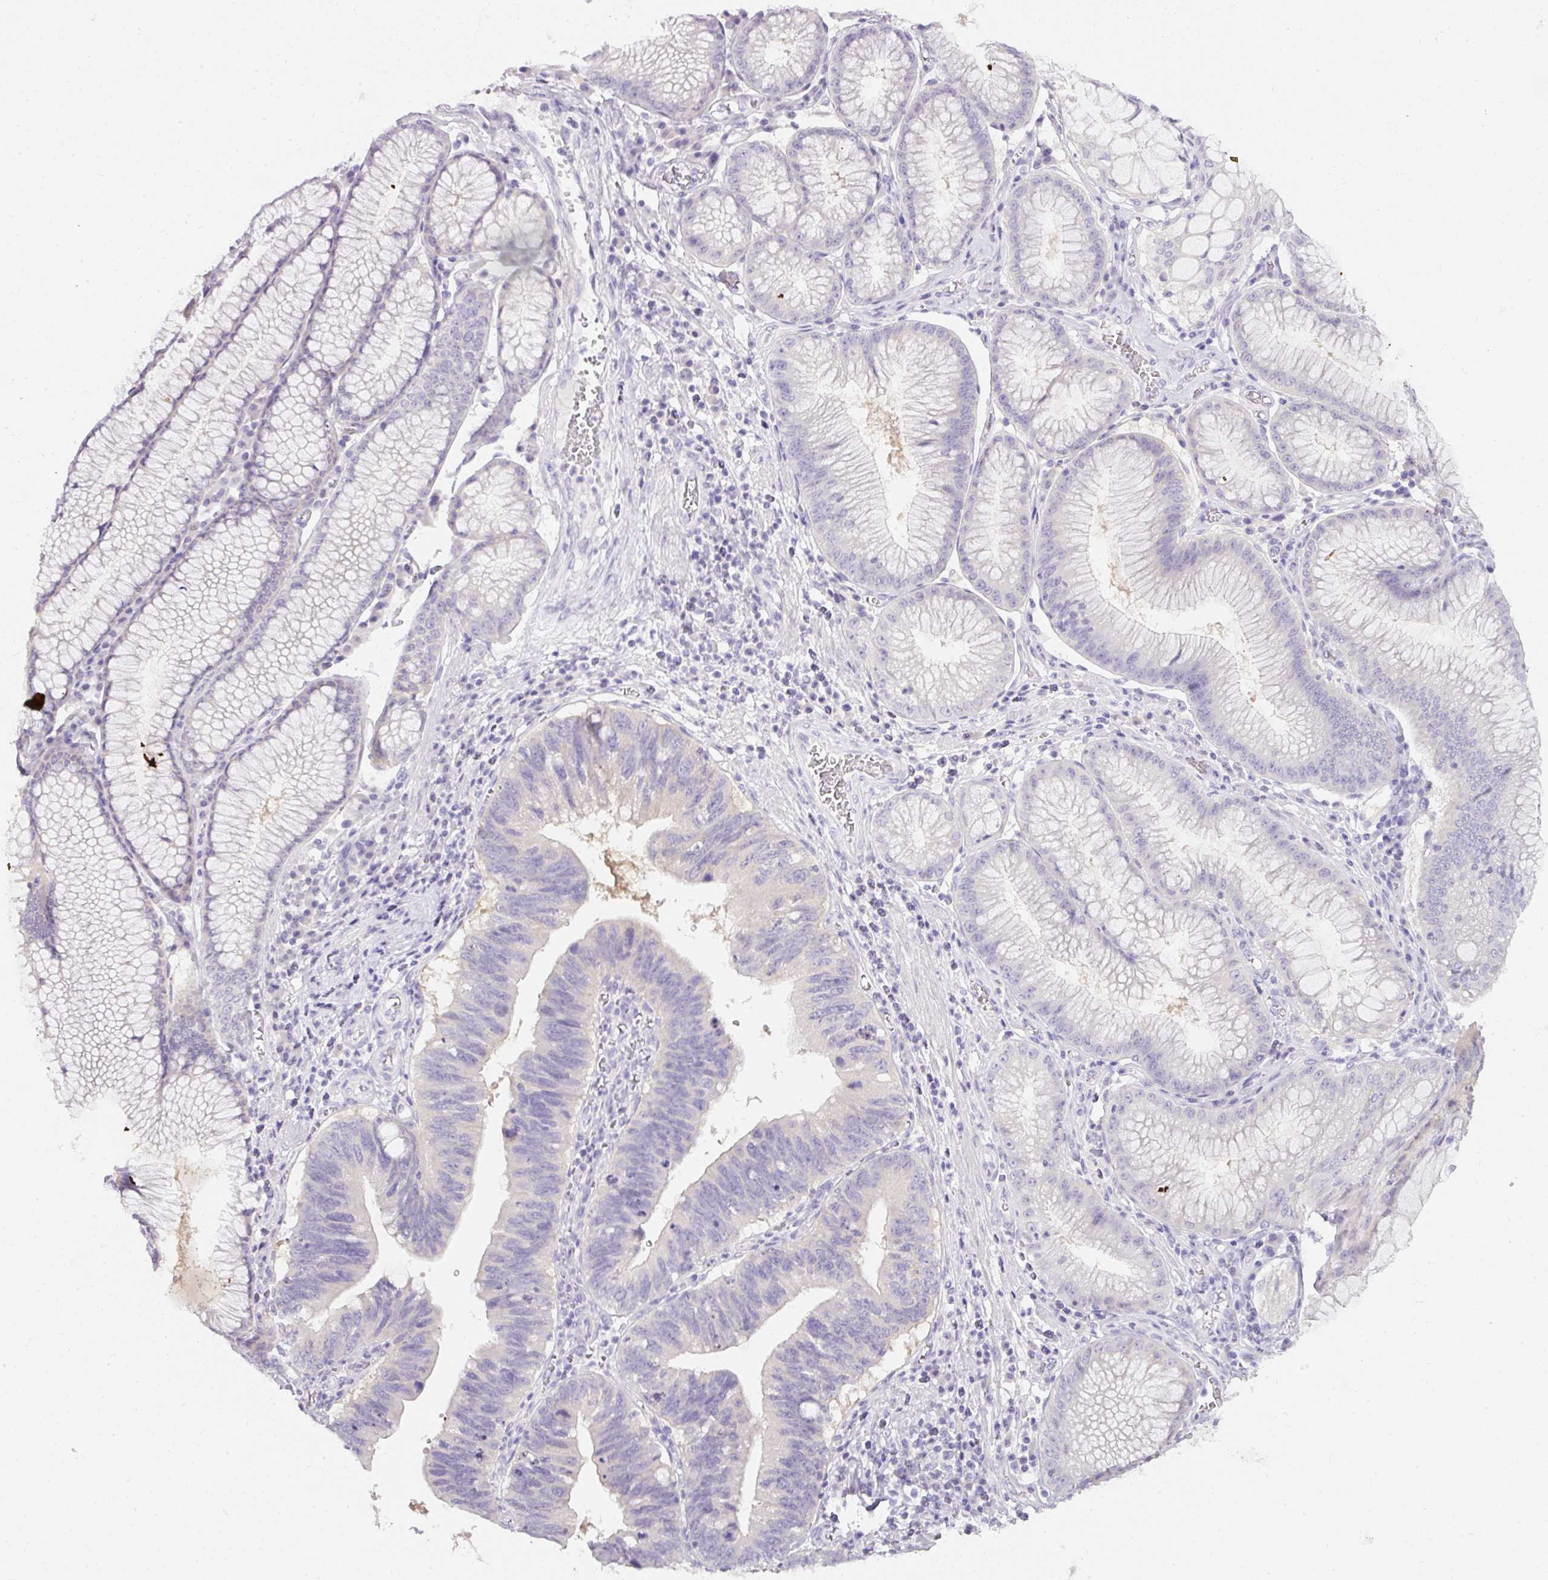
{"staining": {"intensity": "negative", "quantity": "none", "location": "none"}, "tissue": "stomach cancer", "cell_type": "Tumor cells", "image_type": "cancer", "snomed": [{"axis": "morphology", "description": "Adenocarcinoma, NOS"}, {"axis": "topography", "description": "Stomach"}], "caption": "Protein analysis of stomach cancer displays no significant staining in tumor cells.", "gene": "SLC2A2", "patient": {"sex": "male", "age": 59}}